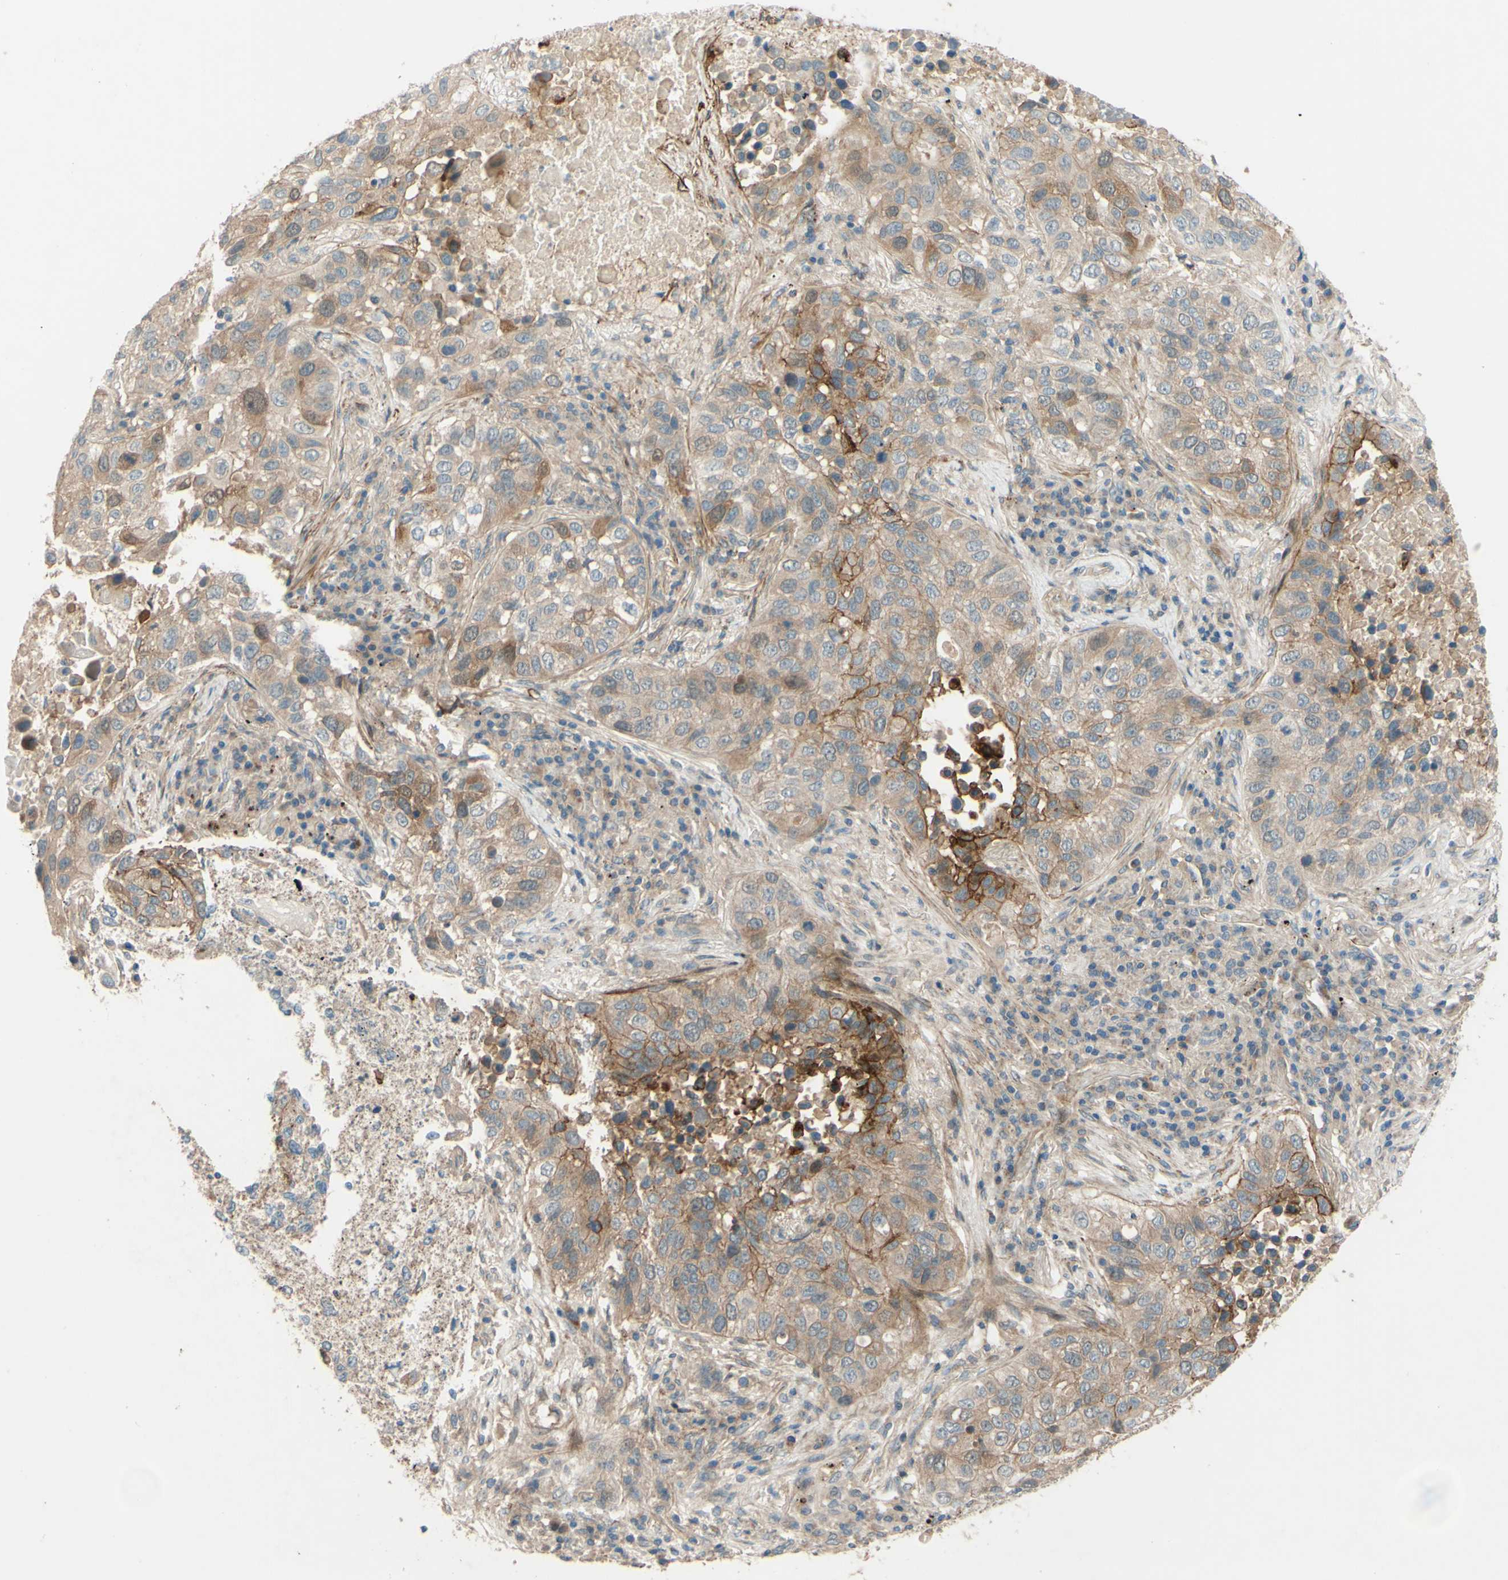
{"staining": {"intensity": "strong", "quantity": "<25%", "location": "cytoplasmic/membranous"}, "tissue": "lung cancer", "cell_type": "Tumor cells", "image_type": "cancer", "snomed": [{"axis": "morphology", "description": "Squamous cell carcinoma, NOS"}, {"axis": "topography", "description": "Lung"}], "caption": "Protein staining of squamous cell carcinoma (lung) tissue reveals strong cytoplasmic/membranous expression in about <25% of tumor cells. Nuclei are stained in blue.", "gene": "ADAM17", "patient": {"sex": "male", "age": 57}}